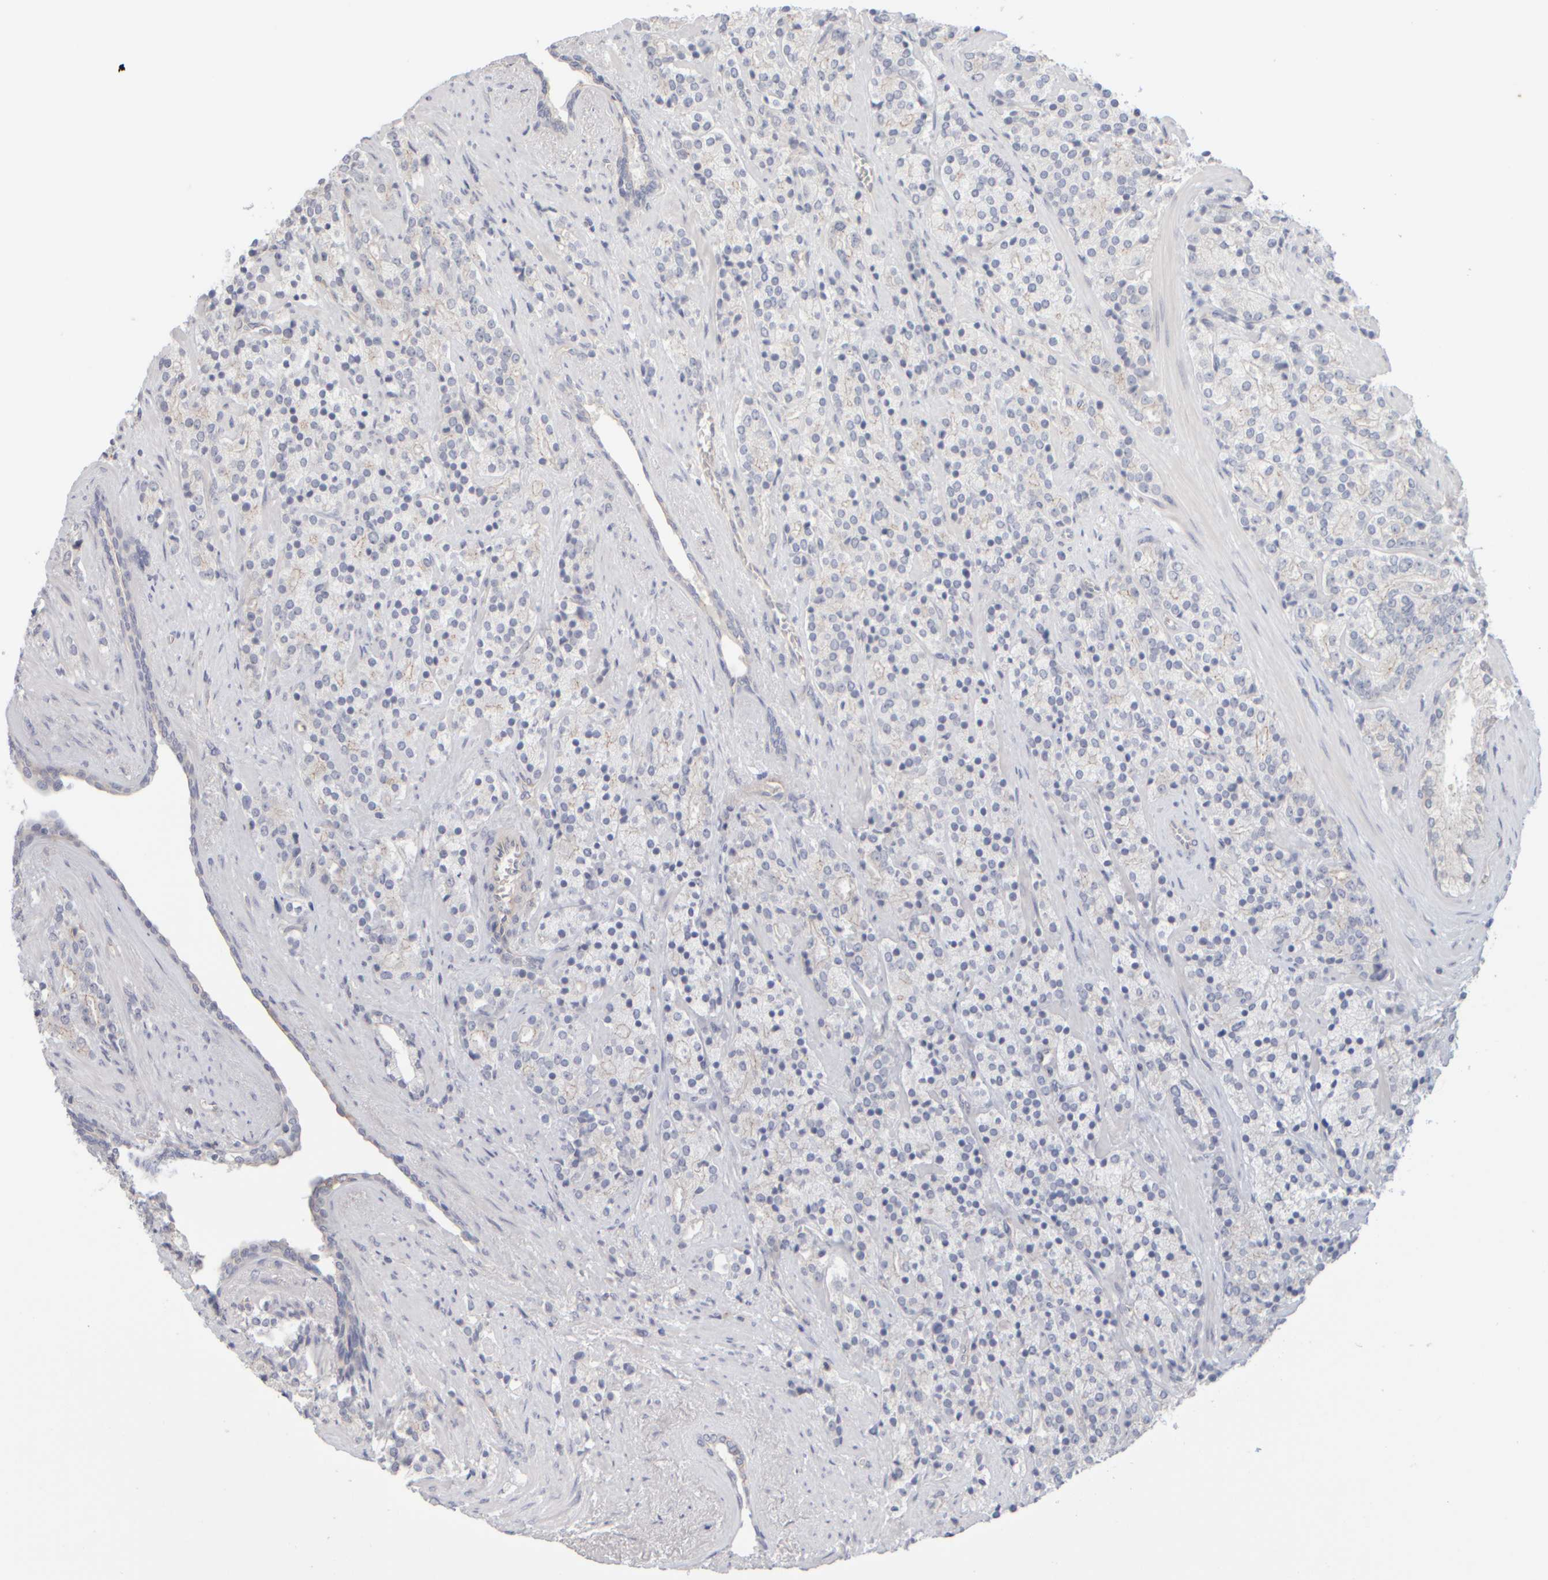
{"staining": {"intensity": "negative", "quantity": "none", "location": "none"}, "tissue": "prostate cancer", "cell_type": "Tumor cells", "image_type": "cancer", "snomed": [{"axis": "morphology", "description": "Adenocarcinoma, High grade"}, {"axis": "topography", "description": "Prostate"}], "caption": "IHC histopathology image of human prostate cancer (high-grade adenocarcinoma) stained for a protein (brown), which reveals no positivity in tumor cells. (DAB immunohistochemistry with hematoxylin counter stain).", "gene": "GOPC", "patient": {"sex": "male", "age": 71}}